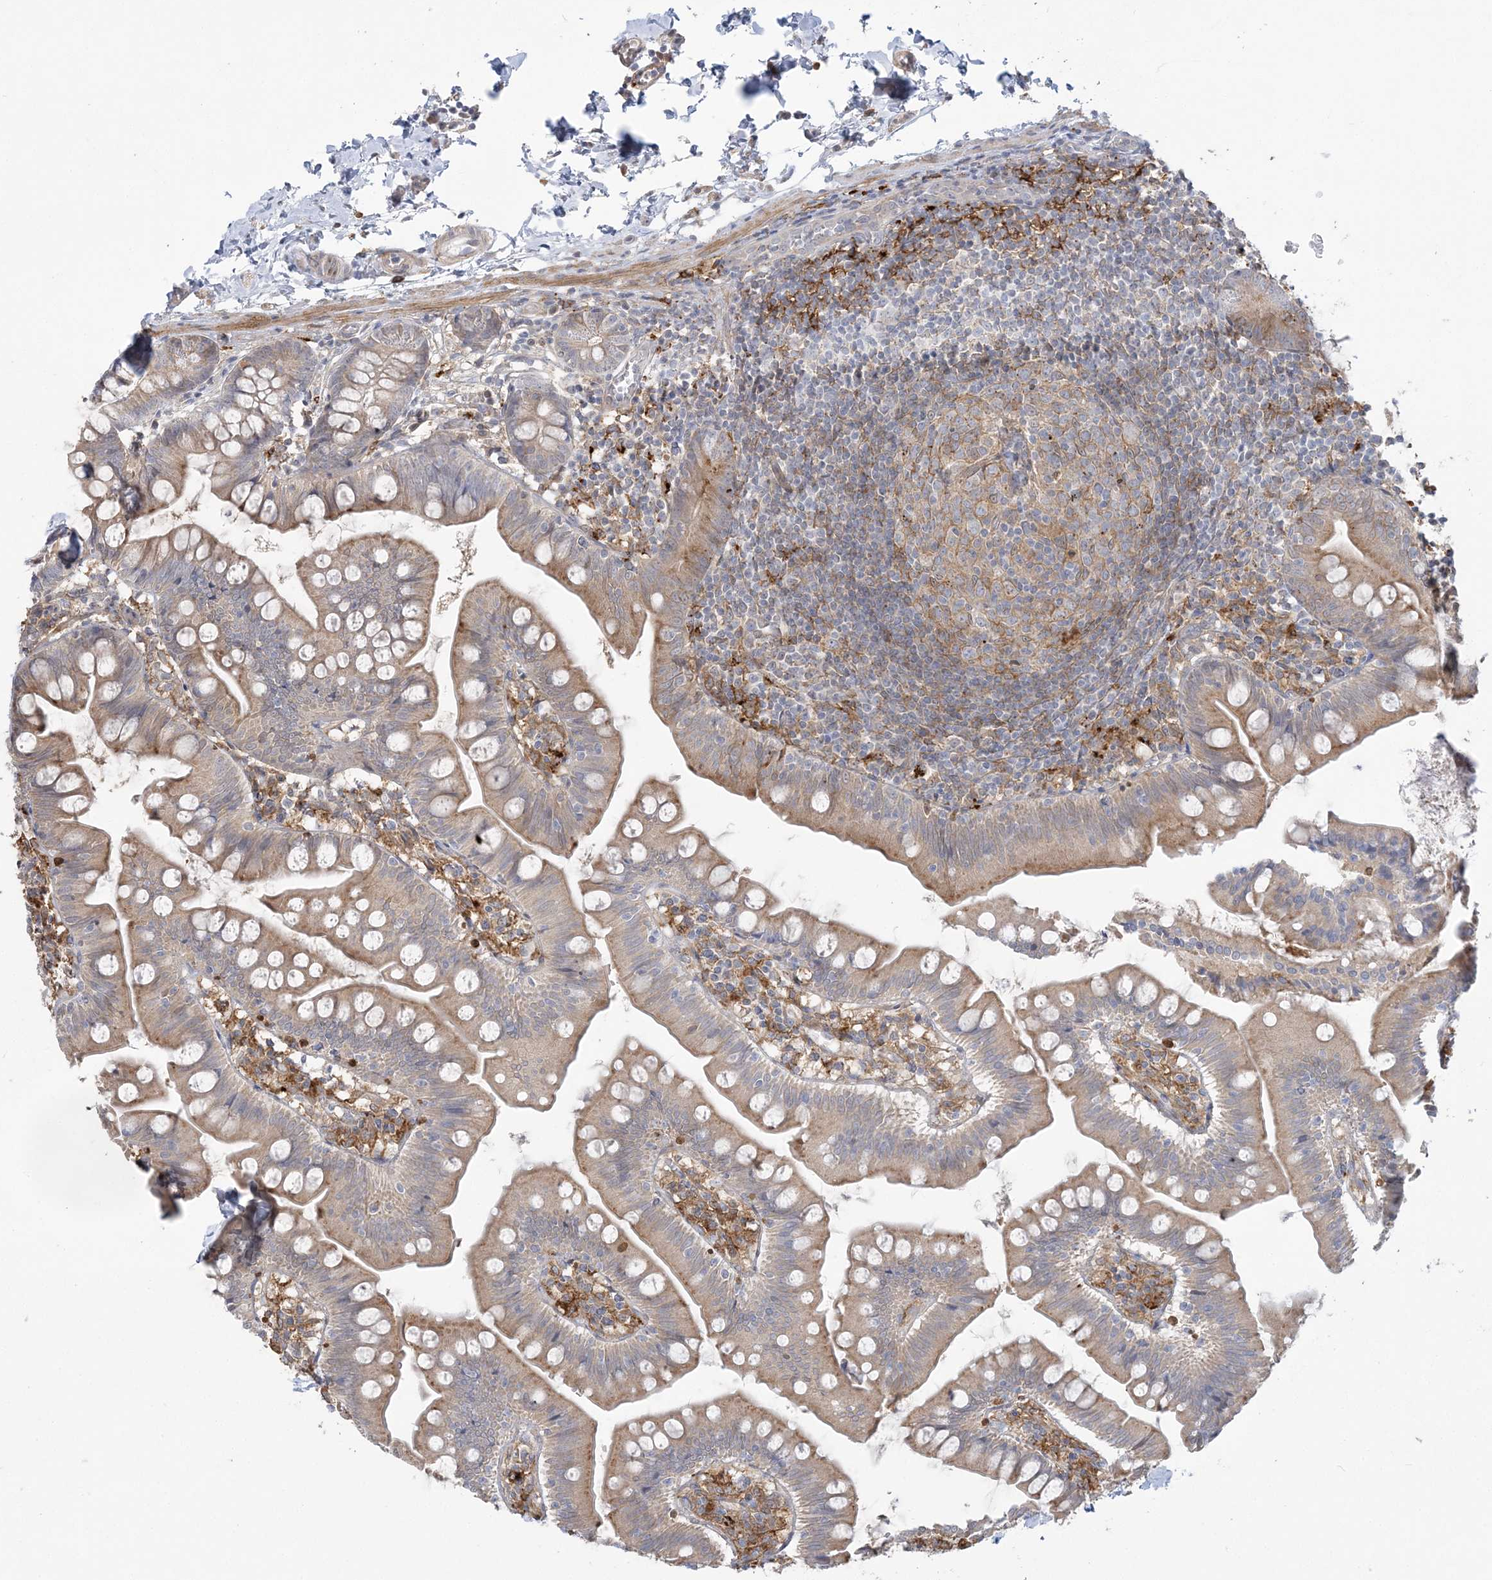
{"staining": {"intensity": "moderate", "quantity": ">75%", "location": "cytoplasmic/membranous"}, "tissue": "small intestine", "cell_type": "Glandular cells", "image_type": "normal", "snomed": [{"axis": "morphology", "description": "Normal tissue, NOS"}, {"axis": "topography", "description": "Small intestine"}], "caption": "A micrograph showing moderate cytoplasmic/membranous expression in approximately >75% of glandular cells in unremarkable small intestine, as visualized by brown immunohistochemical staining.", "gene": "HAAO", "patient": {"sex": "male", "age": 7}}